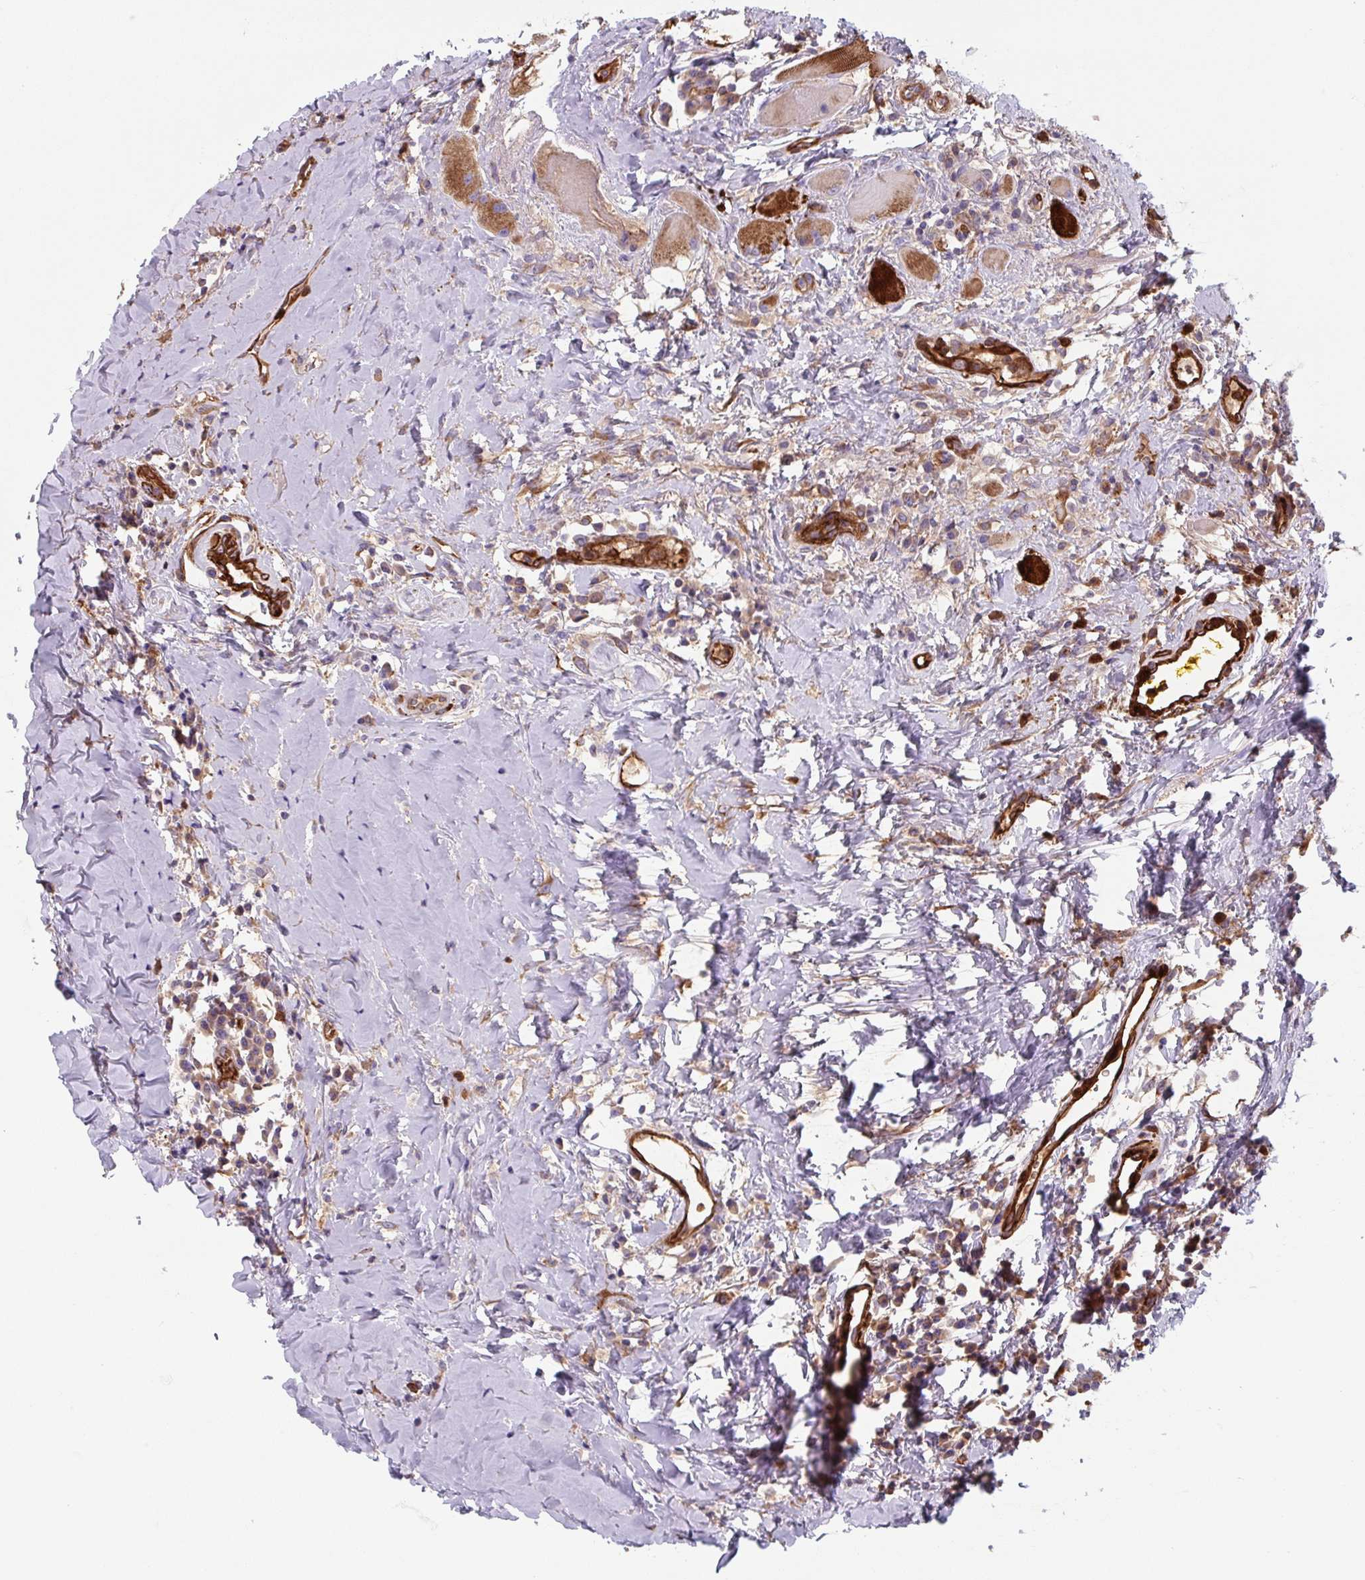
{"staining": {"intensity": "strong", "quantity": ">75%", "location": "cytoplasmic/membranous"}, "tissue": "head and neck cancer", "cell_type": "Tumor cells", "image_type": "cancer", "snomed": [{"axis": "morphology", "description": "Squamous cell carcinoma, NOS"}, {"axis": "topography", "description": "Head-Neck"}], "caption": "Squamous cell carcinoma (head and neck) stained for a protein exhibits strong cytoplasmic/membranous positivity in tumor cells. Nuclei are stained in blue.", "gene": "DHFR2", "patient": {"sex": "female", "age": 70}}